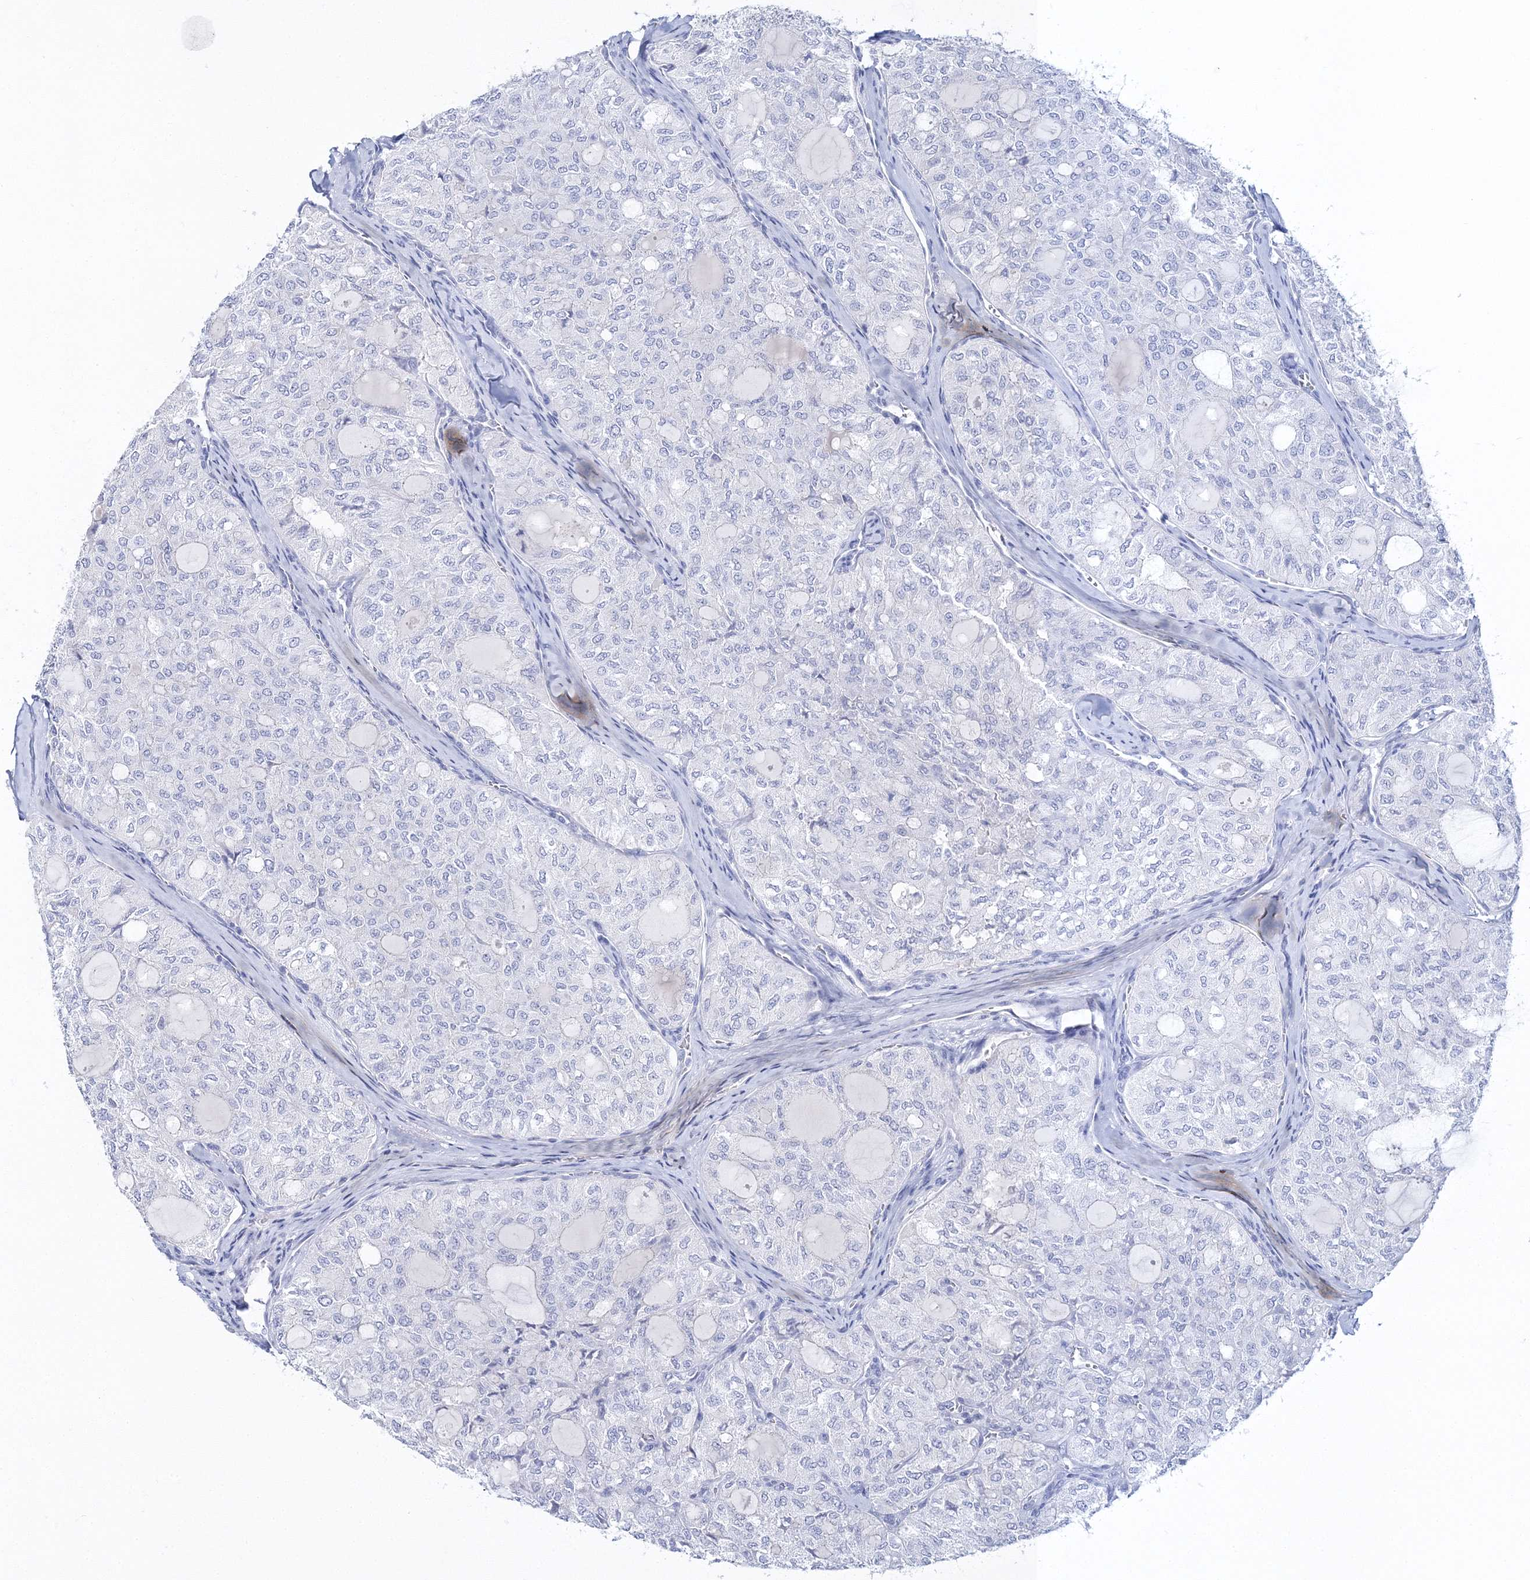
{"staining": {"intensity": "negative", "quantity": "none", "location": "none"}, "tissue": "thyroid cancer", "cell_type": "Tumor cells", "image_type": "cancer", "snomed": [{"axis": "morphology", "description": "Follicular adenoma carcinoma, NOS"}, {"axis": "topography", "description": "Thyroid gland"}], "caption": "The micrograph displays no staining of tumor cells in thyroid follicular adenoma carcinoma.", "gene": "MYOZ2", "patient": {"sex": "male", "age": 75}}